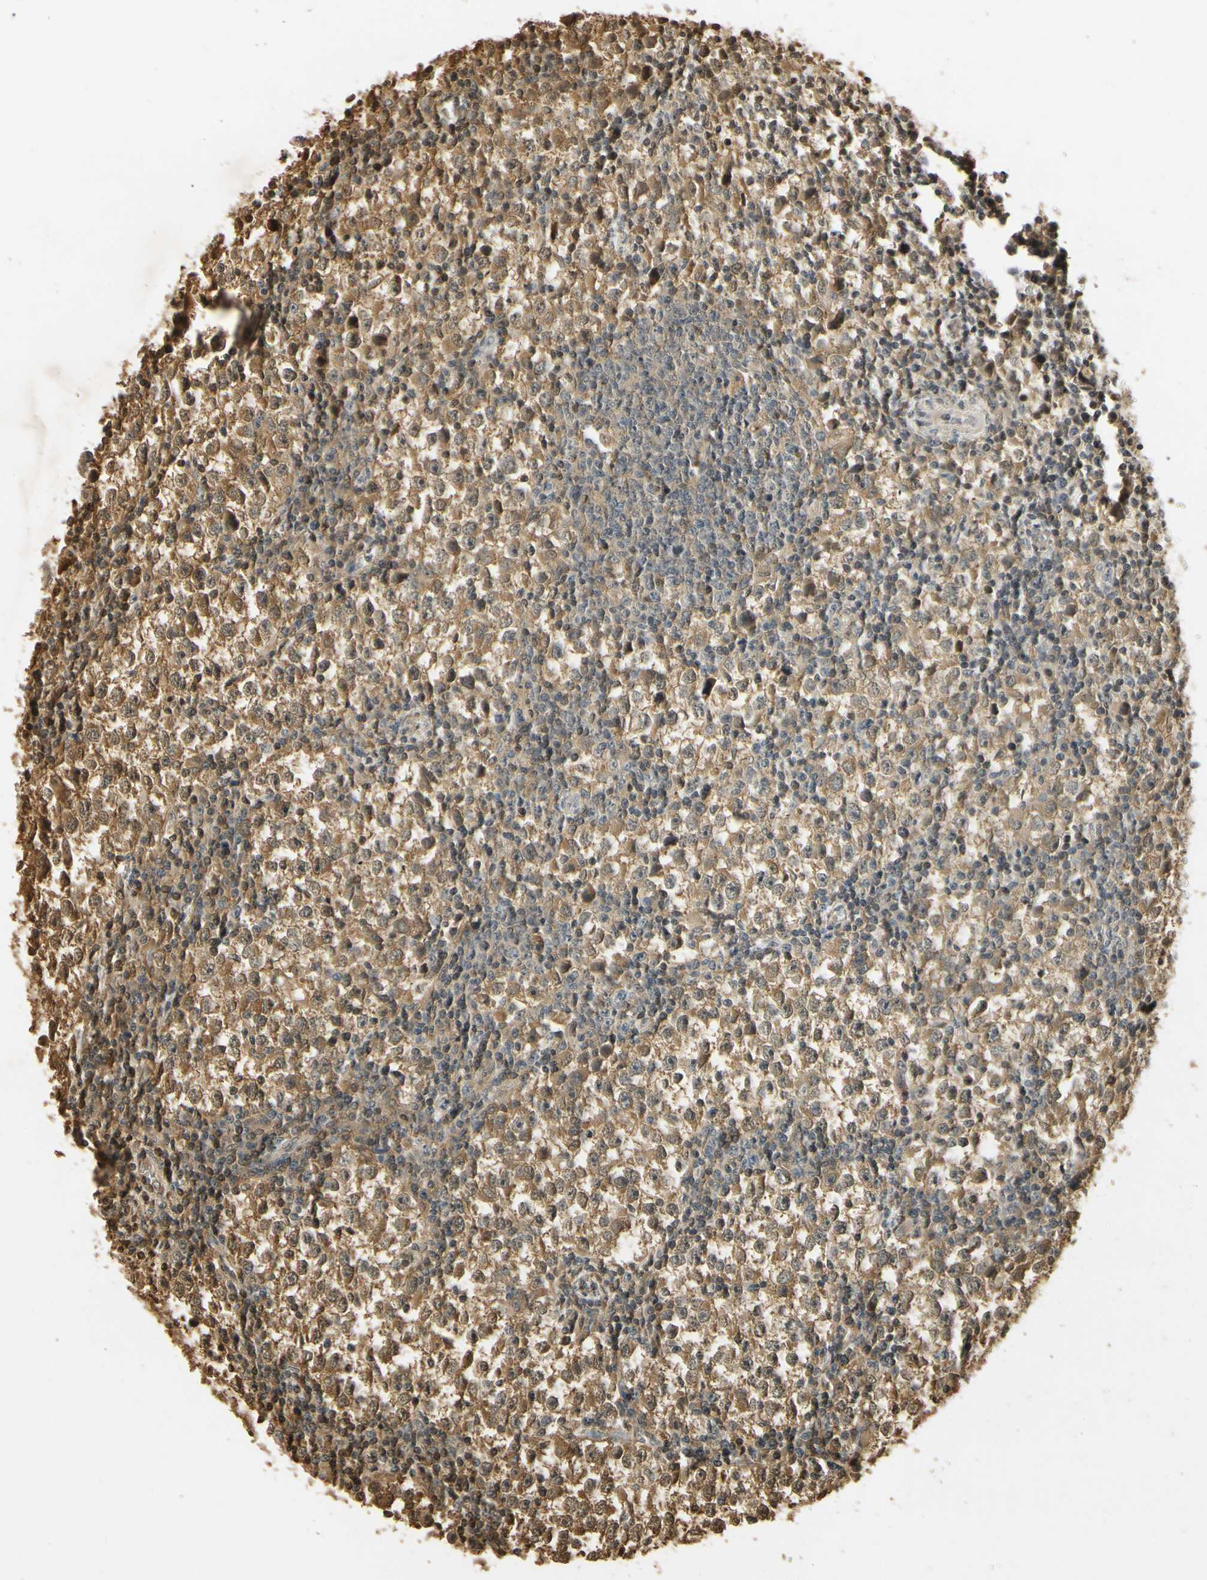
{"staining": {"intensity": "moderate", "quantity": ">75%", "location": "cytoplasmic/membranous"}, "tissue": "testis cancer", "cell_type": "Tumor cells", "image_type": "cancer", "snomed": [{"axis": "morphology", "description": "Seminoma, NOS"}, {"axis": "topography", "description": "Testis"}], "caption": "Human testis seminoma stained with a protein marker exhibits moderate staining in tumor cells.", "gene": "SOD1", "patient": {"sex": "male", "age": 65}}